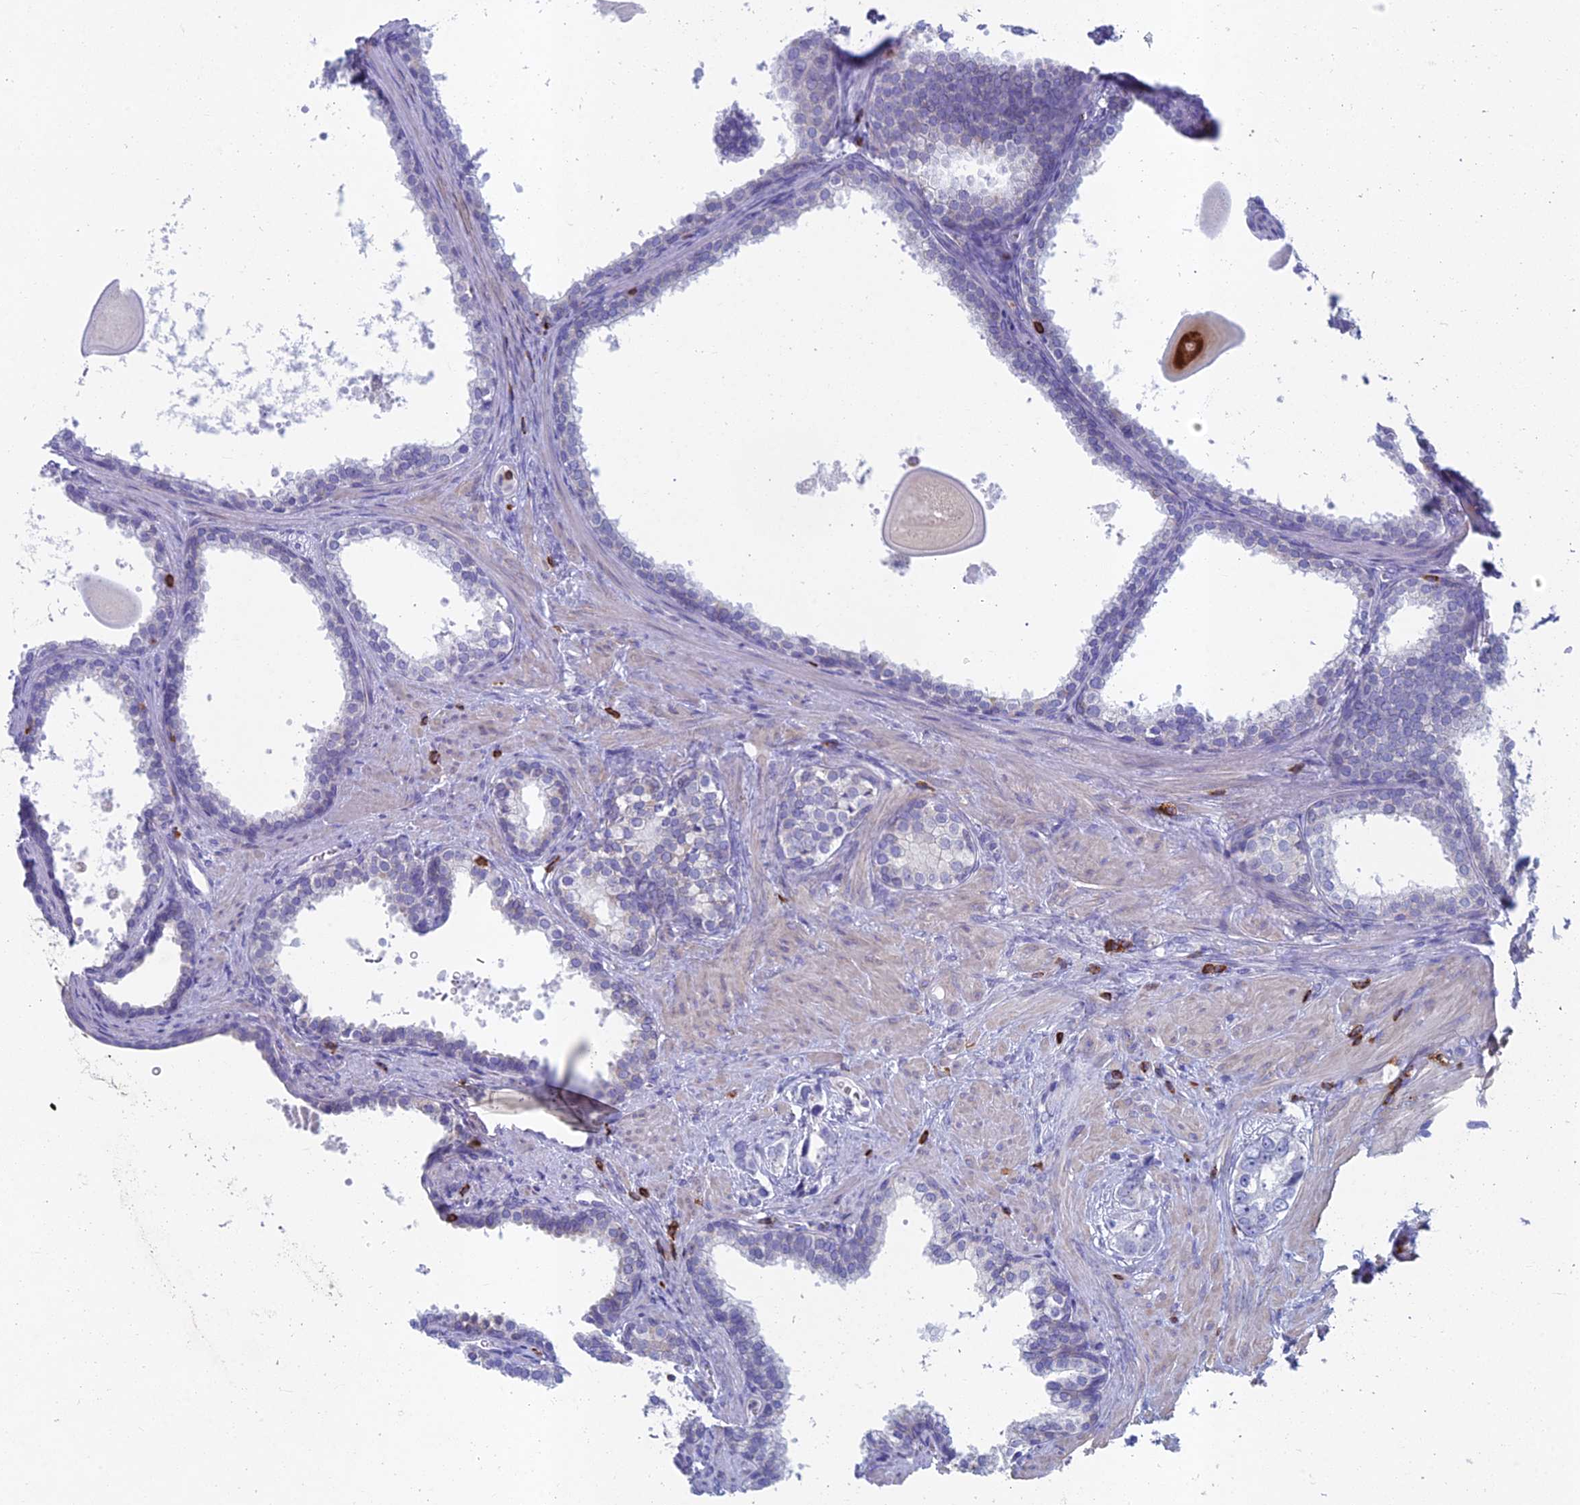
{"staining": {"intensity": "negative", "quantity": "none", "location": "none"}, "tissue": "prostate cancer", "cell_type": "Tumor cells", "image_type": "cancer", "snomed": [{"axis": "morphology", "description": "Adenocarcinoma, High grade"}, {"axis": "topography", "description": "Prostate"}], "caption": "High magnification brightfield microscopy of prostate adenocarcinoma (high-grade) stained with DAB (brown) and counterstained with hematoxylin (blue): tumor cells show no significant staining. (DAB IHC, high magnification).", "gene": "ABI3BP", "patient": {"sex": "male", "age": 66}}